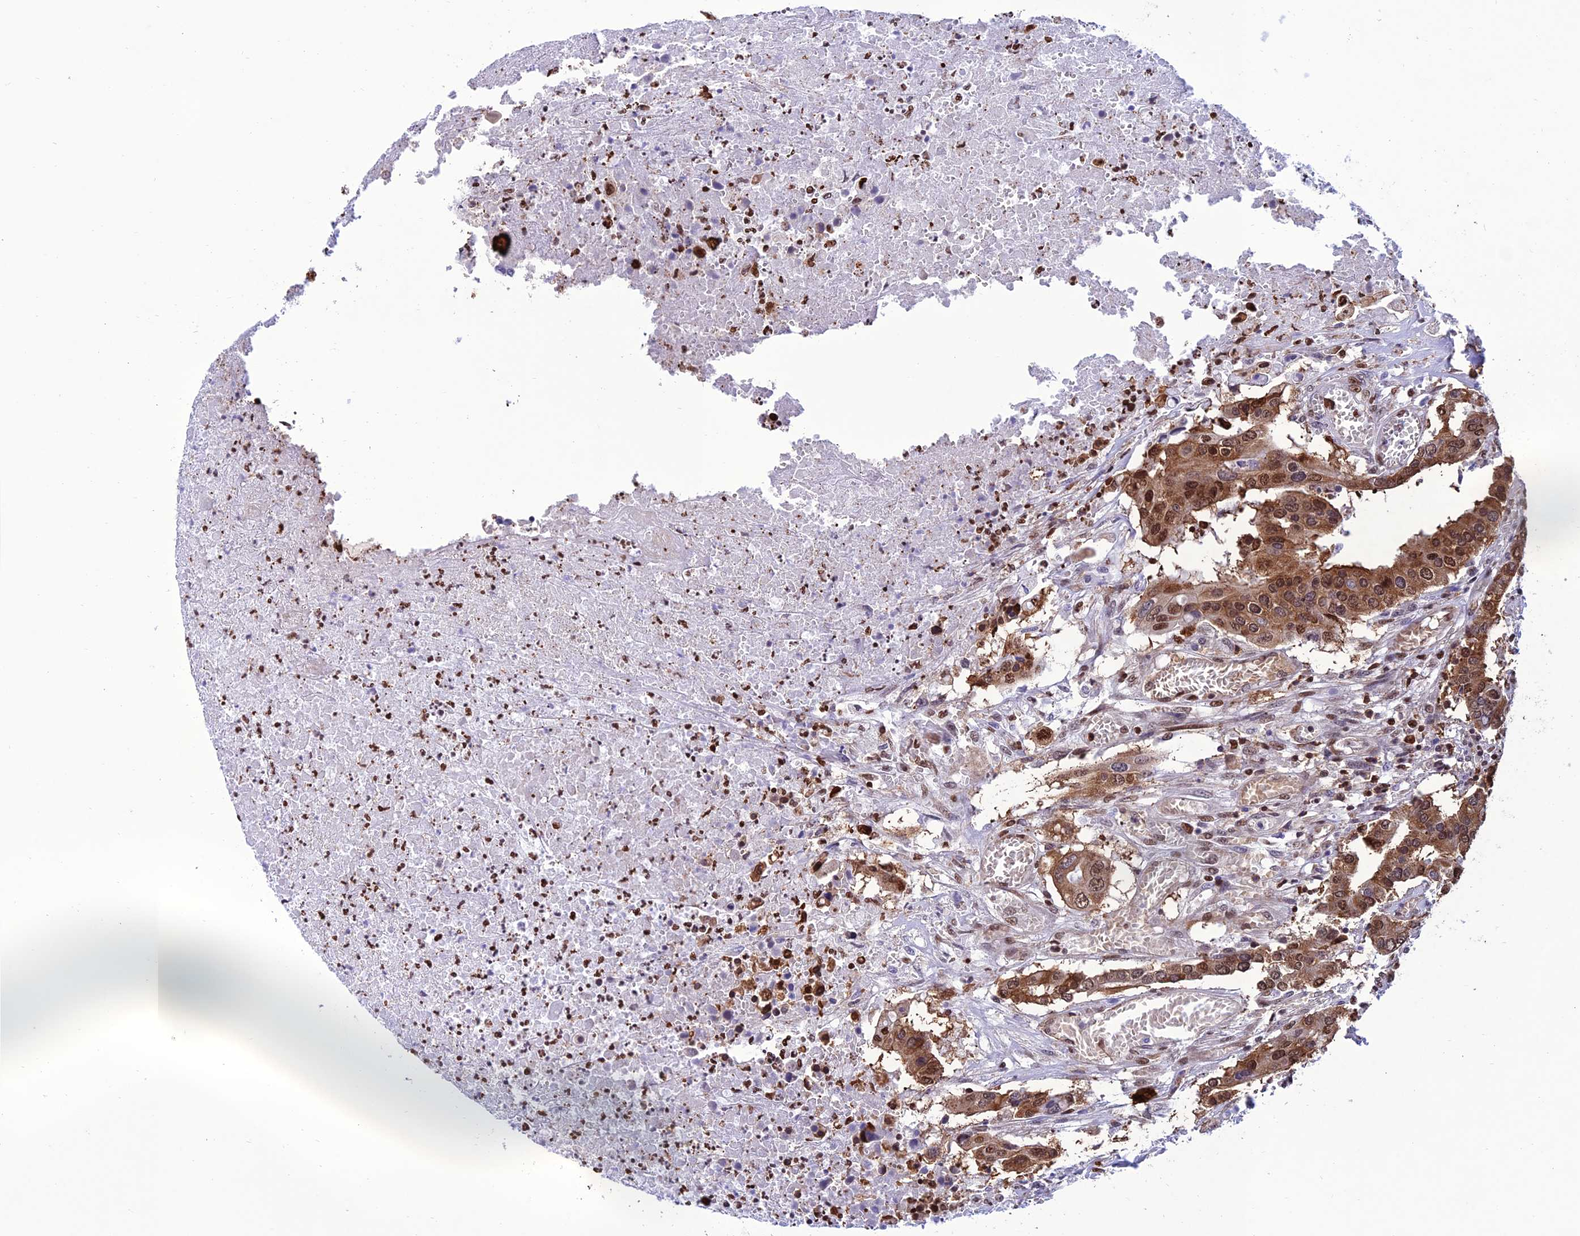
{"staining": {"intensity": "moderate", "quantity": ">75%", "location": "cytoplasmic/membranous,nuclear"}, "tissue": "colorectal cancer", "cell_type": "Tumor cells", "image_type": "cancer", "snomed": [{"axis": "morphology", "description": "Adenocarcinoma, NOS"}, {"axis": "topography", "description": "Colon"}], "caption": "About >75% of tumor cells in colorectal cancer (adenocarcinoma) show moderate cytoplasmic/membranous and nuclear protein staining as visualized by brown immunohistochemical staining.", "gene": "INO80E", "patient": {"sex": "male", "age": 77}}